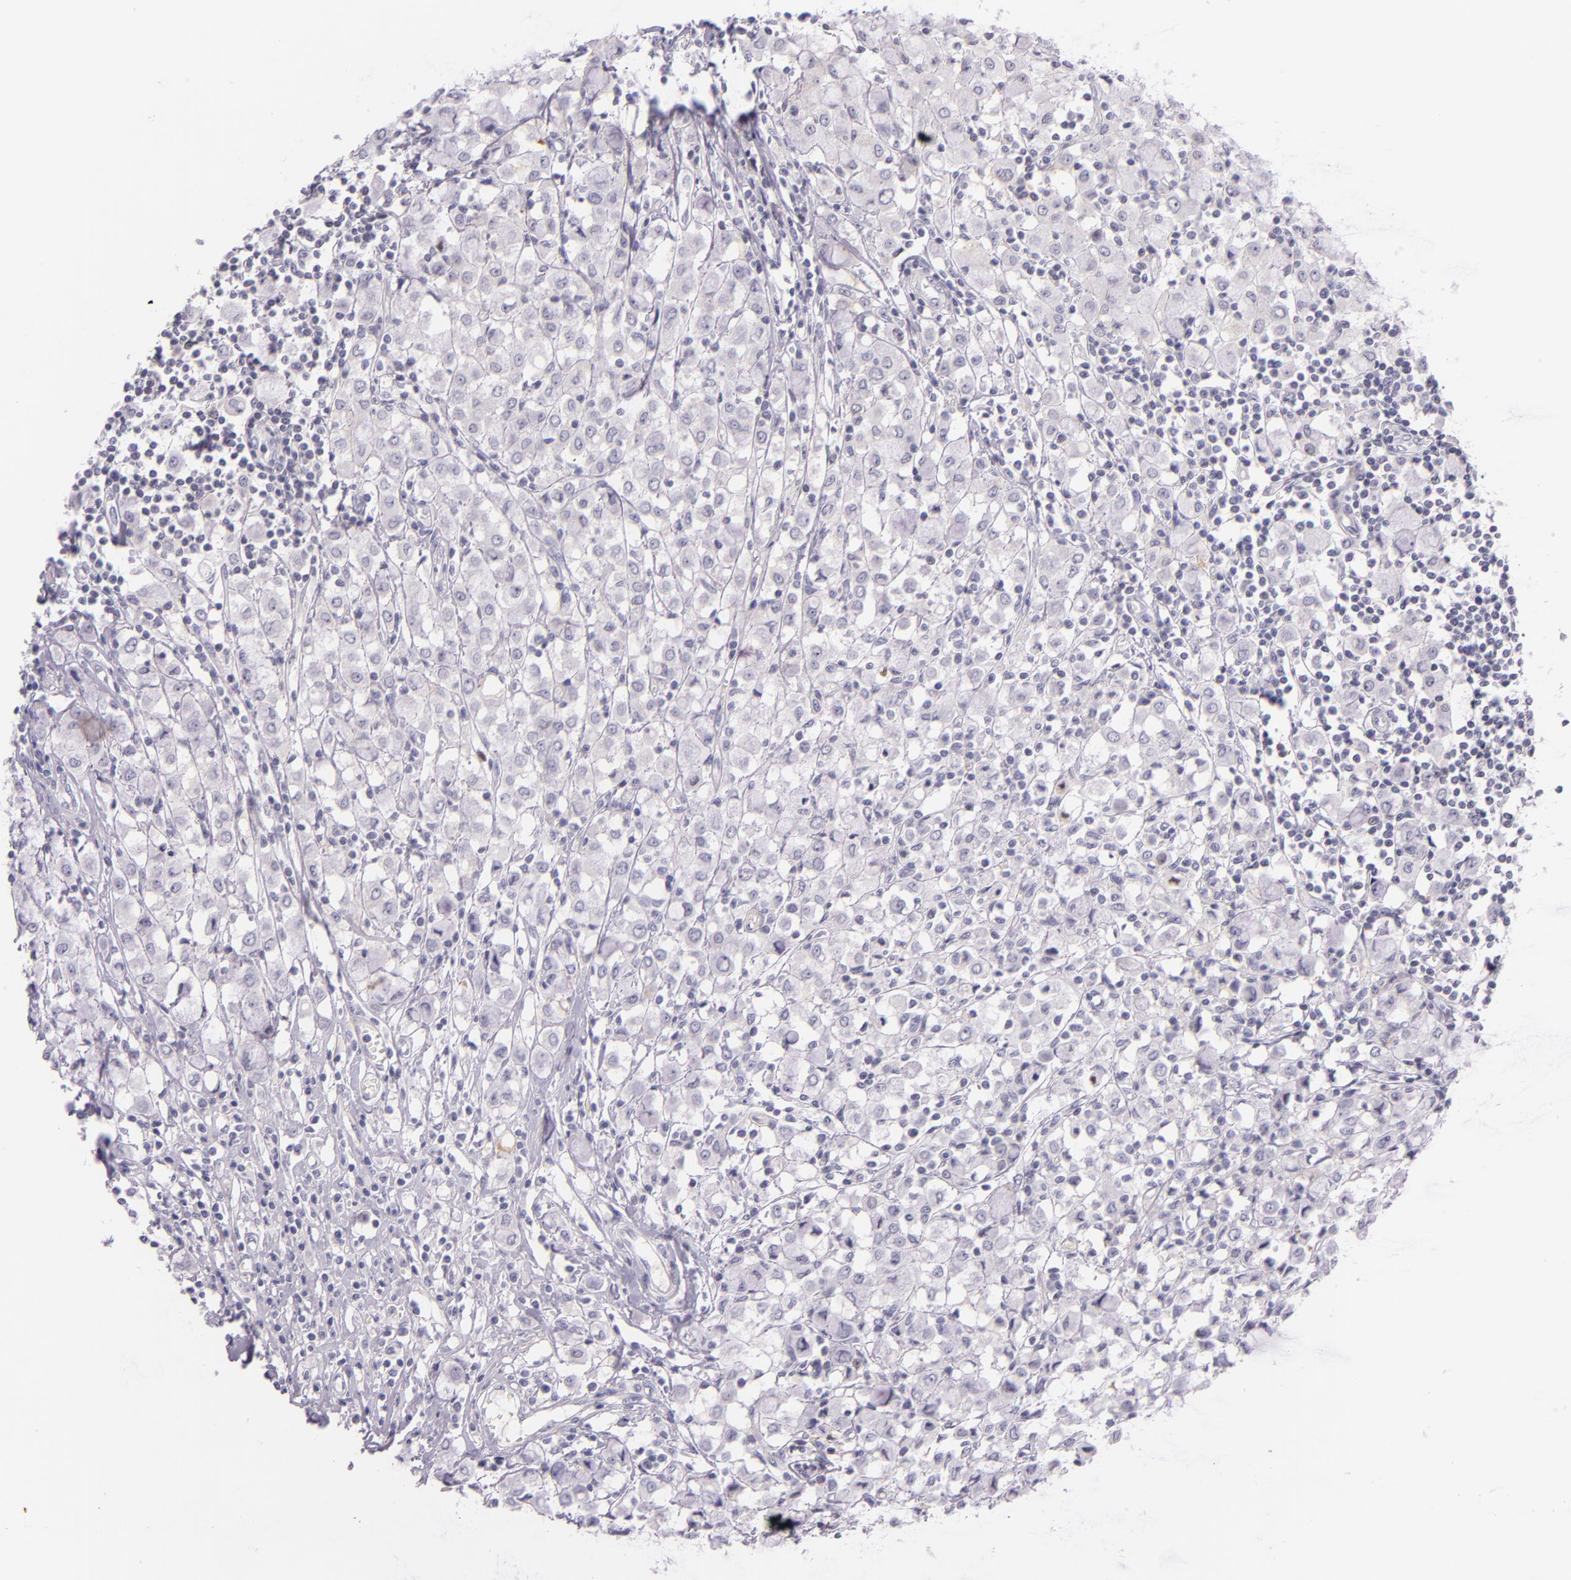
{"staining": {"intensity": "negative", "quantity": "none", "location": "none"}, "tissue": "breast cancer", "cell_type": "Tumor cells", "image_type": "cancer", "snomed": [{"axis": "morphology", "description": "Lobular carcinoma"}, {"axis": "topography", "description": "Breast"}], "caption": "The immunohistochemistry (IHC) photomicrograph has no significant expression in tumor cells of lobular carcinoma (breast) tissue.", "gene": "HSP90AA1", "patient": {"sex": "female", "age": 85}}